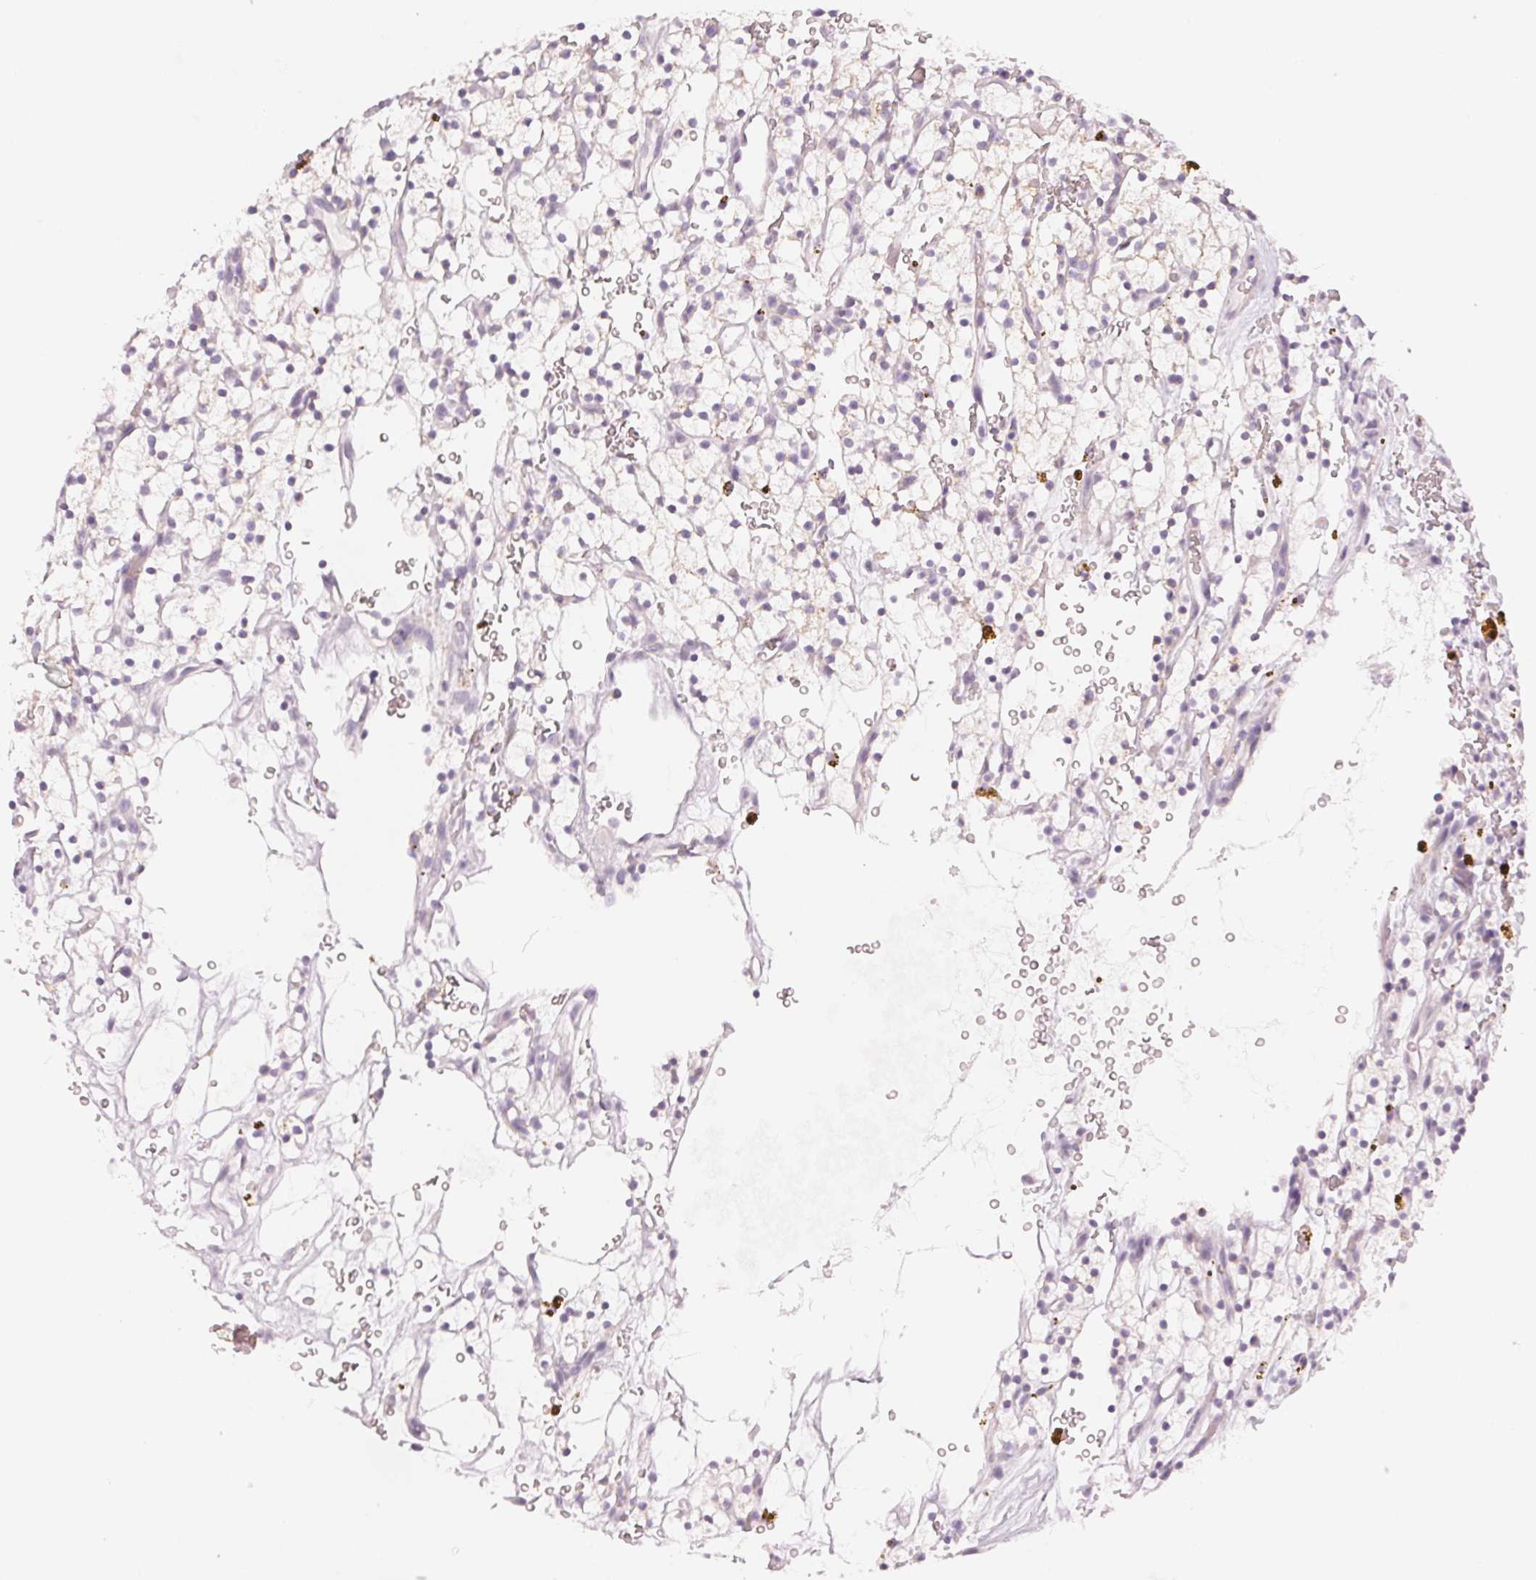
{"staining": {"intensity": "negative", "quantity": "none", "location": "none"}, "tissue": "renal cancer", "cell_type": "Tumor cells", "image_type": "cancer", "snomed": [{"axis": "morphology", "description": "Adenocarcinoma, NOS"}, {"axis": "topography", "description": "Kidney"}], "caption": "Image shows no significant protein expression in tumor cells of renal adenocarcinoma.", "gene": "HOXB13", "patient": {"sex": "female", "age": 64}}